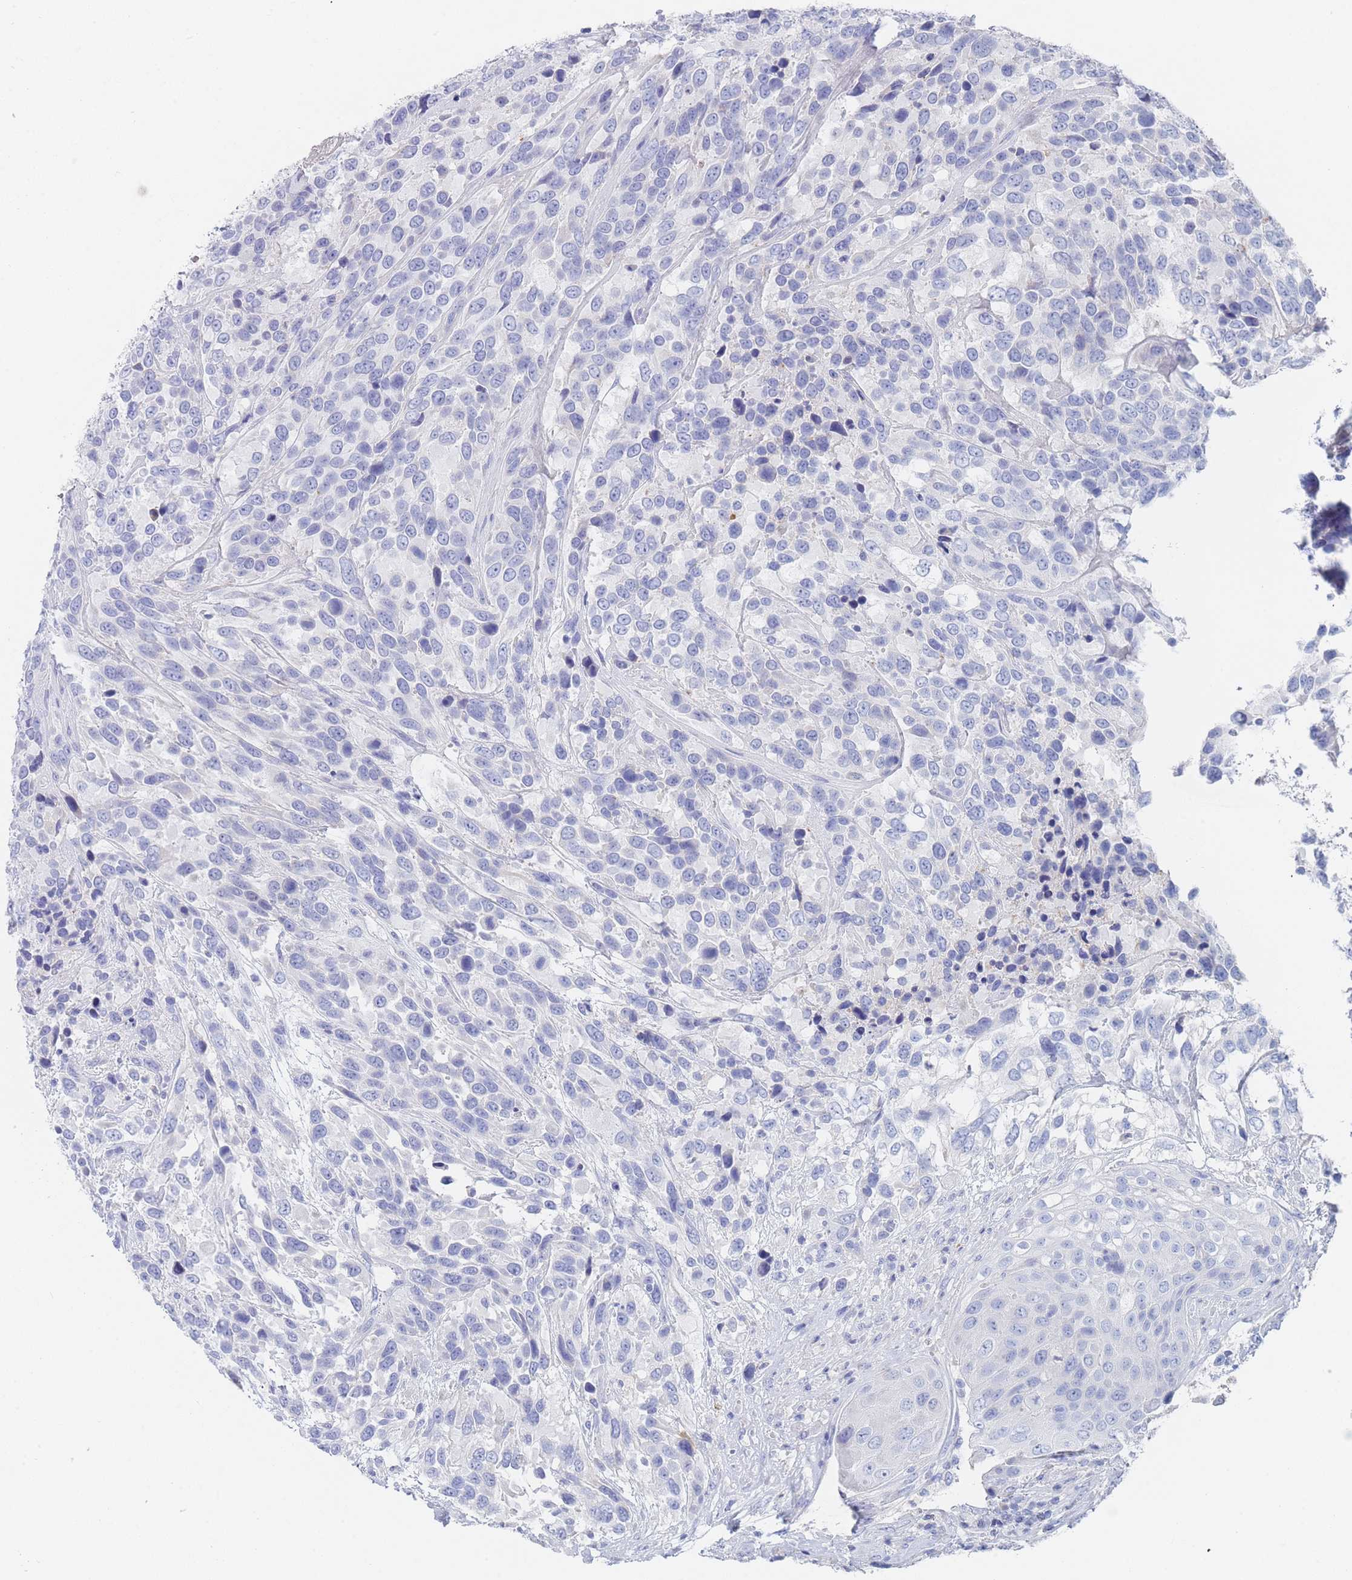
{"staining": {"intensity": "negative", "quantity": "none", "location": "none"}, "tissue": "urothelial cancer", "cell_type": "Tumor cells", "image_type": "cancer", "snomed": [{"axis": "morphology", "description": "Urothelial carcinoma, High grade"}, {"axis": "topography", "description": "Urinary bladder"}], "caption": "IHC histopathology image of high-grade urothelial carcinoma stained for a protein (brown), which shows no positivity in tumor cells.", "gene": "SLC25A35", "patient": {"sex": "female", "age": 70}}